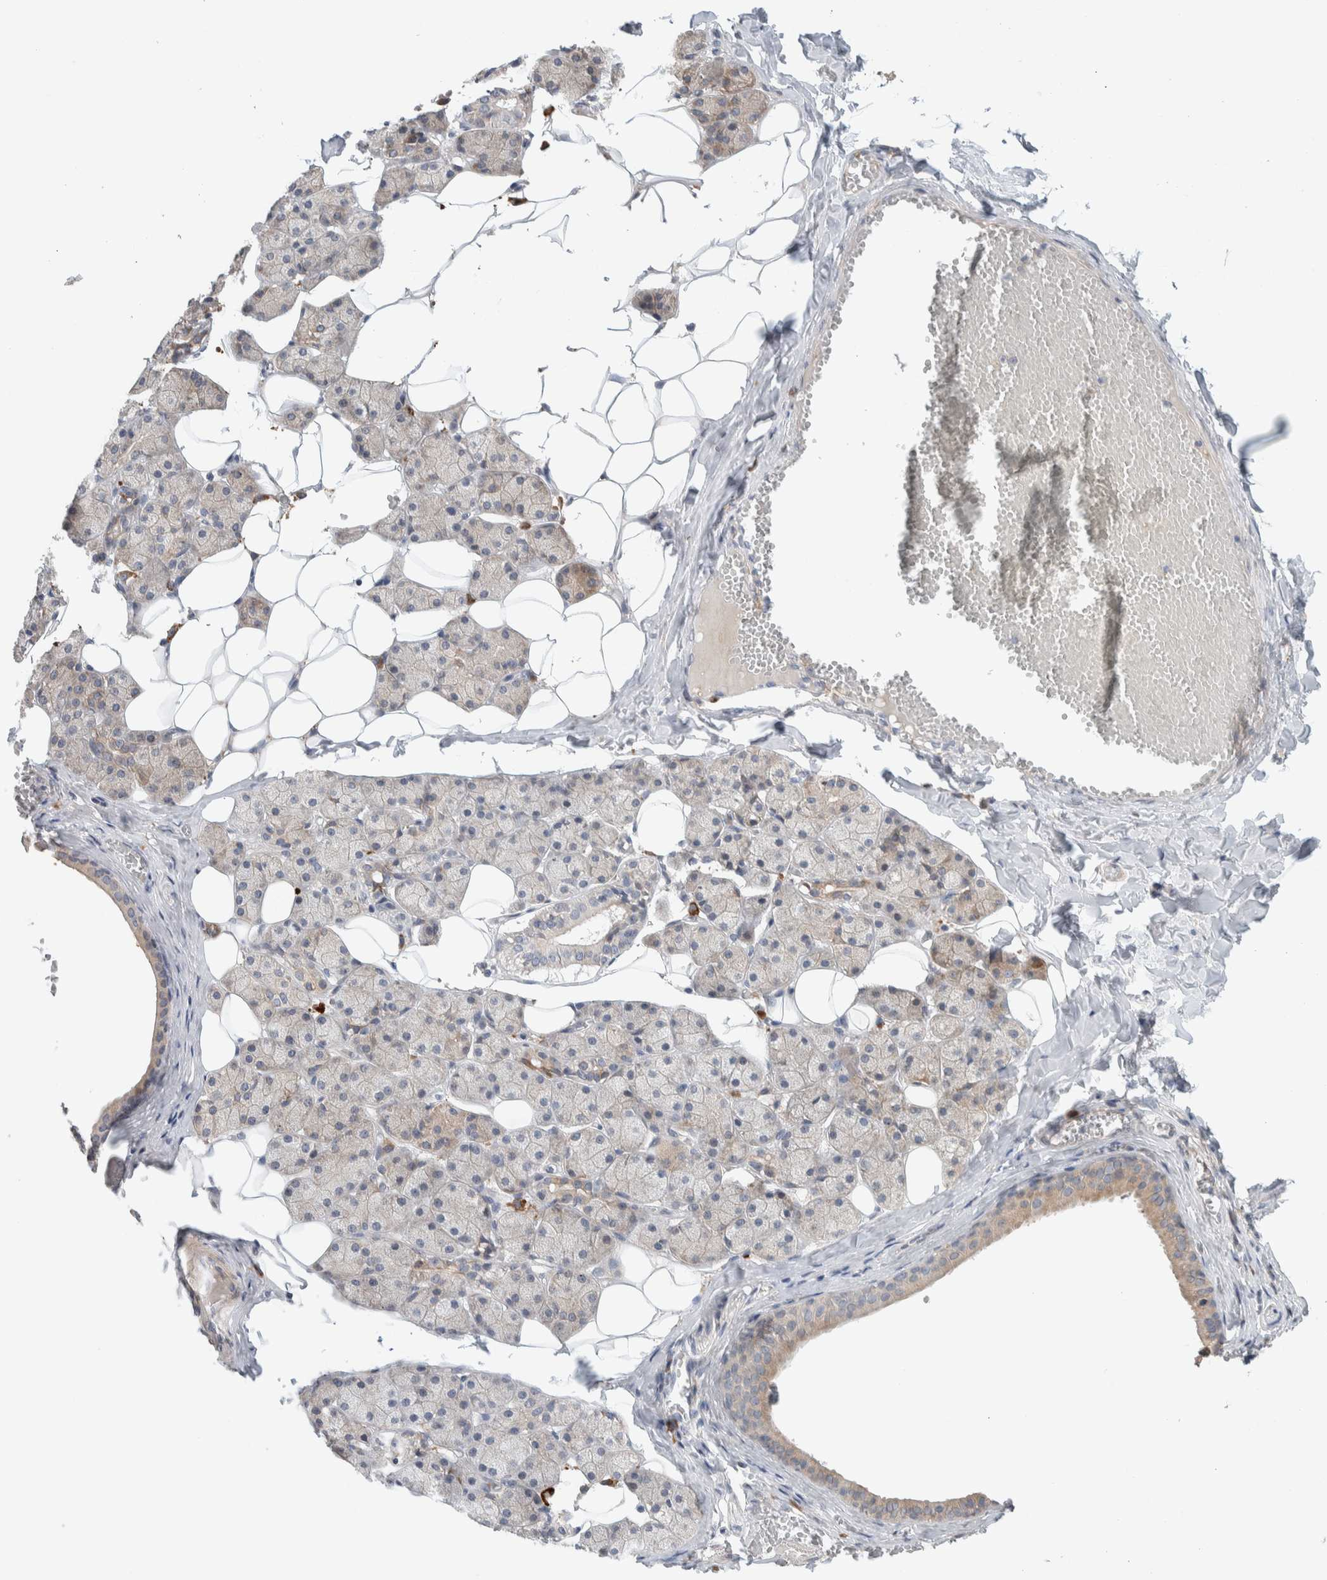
{"staining": {"intensity": "weak", "quantity": "<25%", "location": "cytoplasmic/membranous"}, "tissue": "salivary gland", "cell_type": "Glandular cells", "image_type": "normal", "snomed": [{"axis": "morphology", "description": "Normal tissue, NOS"}, {"axis": "topography", "description": "Salivary gland"}], "caption": "The IHC micrograph has no significant staining in glandular cells of salivary gland. (DAB (3,3'-diaminobenzidine) immunohistochemistry with hematoxylin counter stain).", "gene": "ADCY8", "patient": {"sex": "female", "age": 33}}